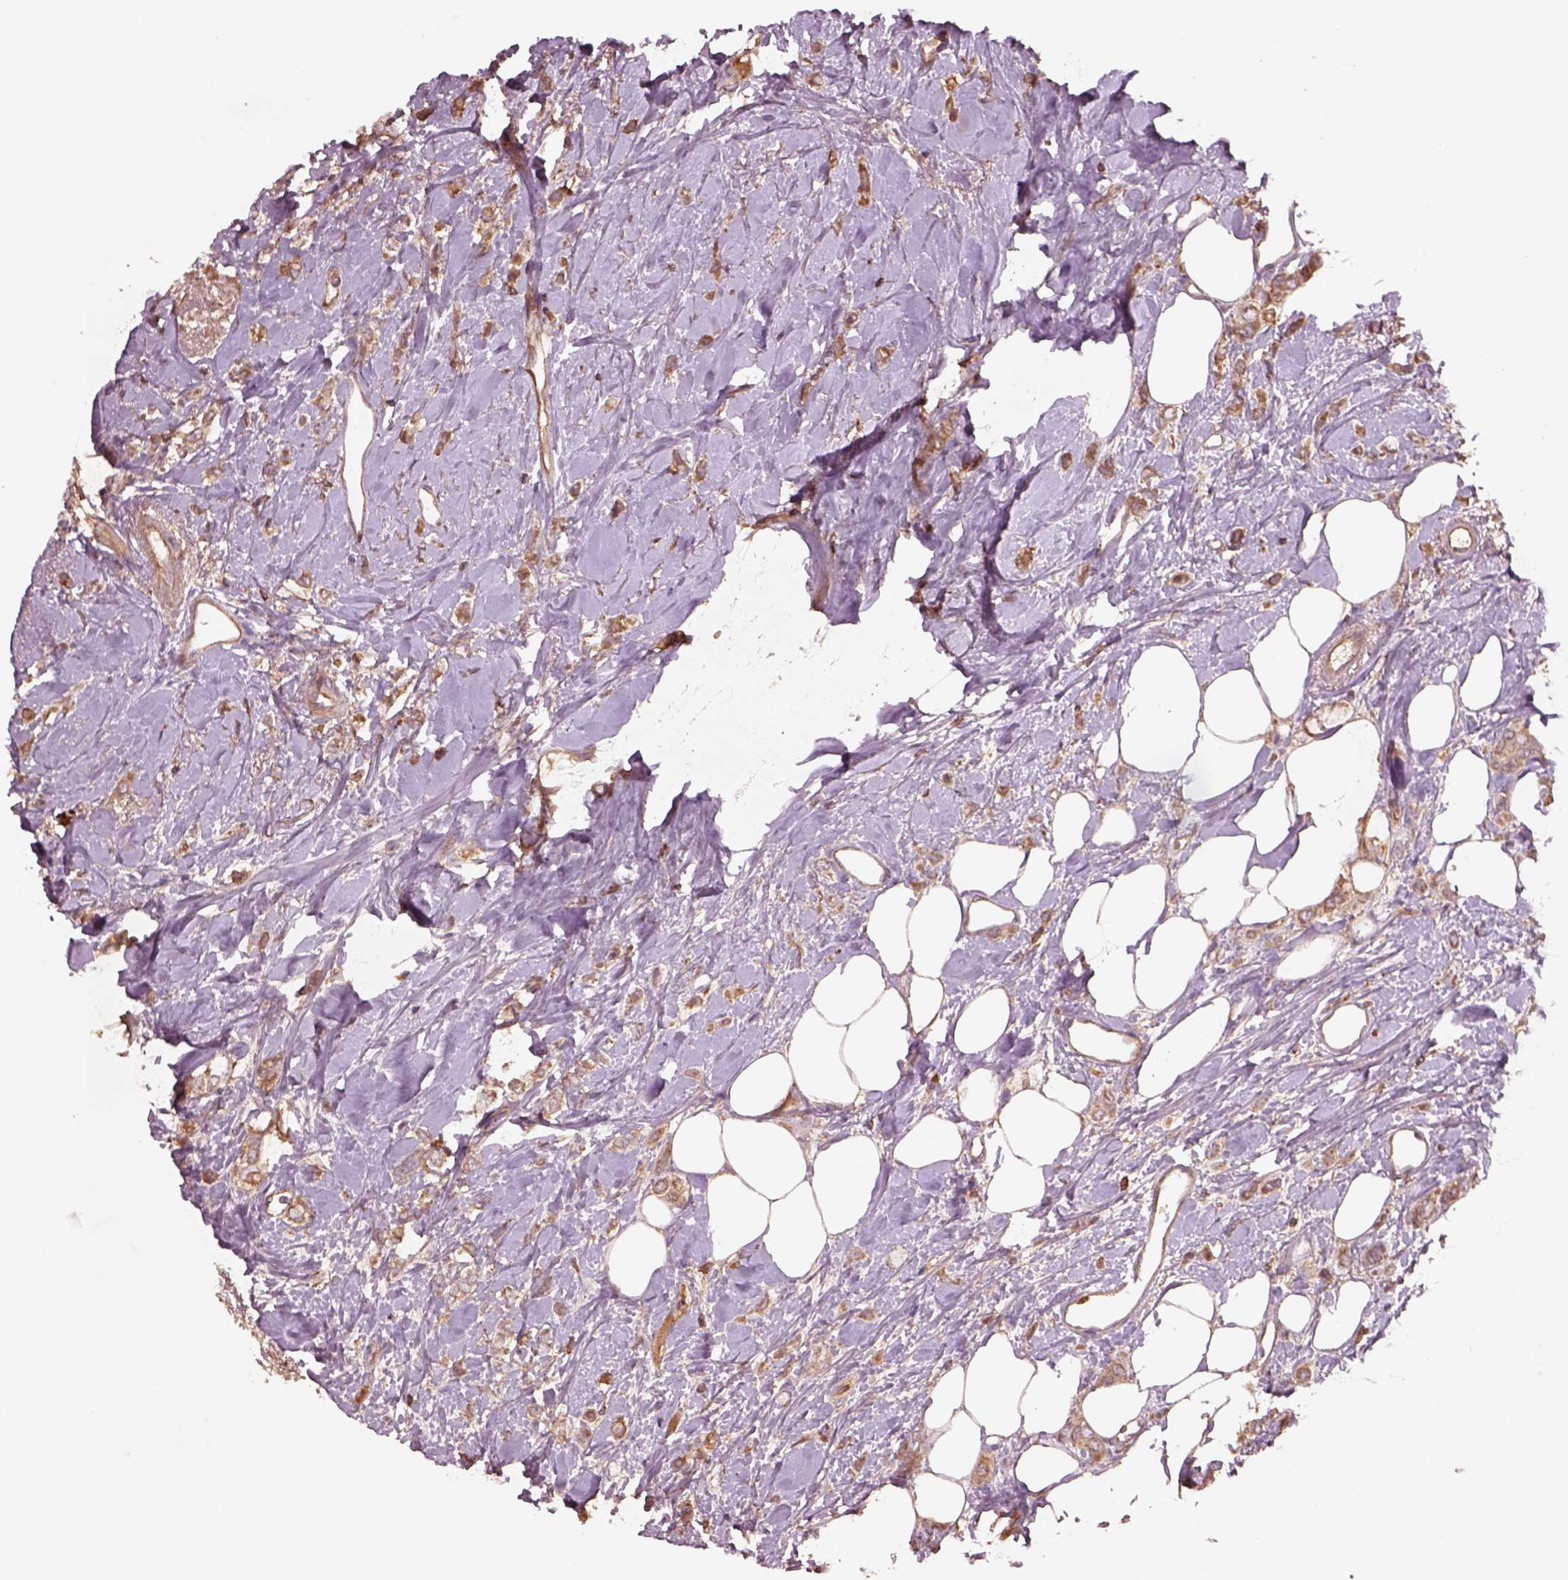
{"staining": {"intensity": "weak", "quantity": ">75%", "location": "cytoplasmic/membranous"}, "tissue": "breast cancer", "cell_type": "Tumor cells", "image_type": "cancer", "snomed": [{"axis": "morphology", "description": "Lobular carcinoma"}, {"axis": "topography", "description": "Breast"}], "caption": "Weak cytoplasmic/membranous protein expression is appreciated in about >75% of tumor cells in breast lobular carcinoma.", "gene": "TRADD", "patient": {"sex": "female", "age": 66}}